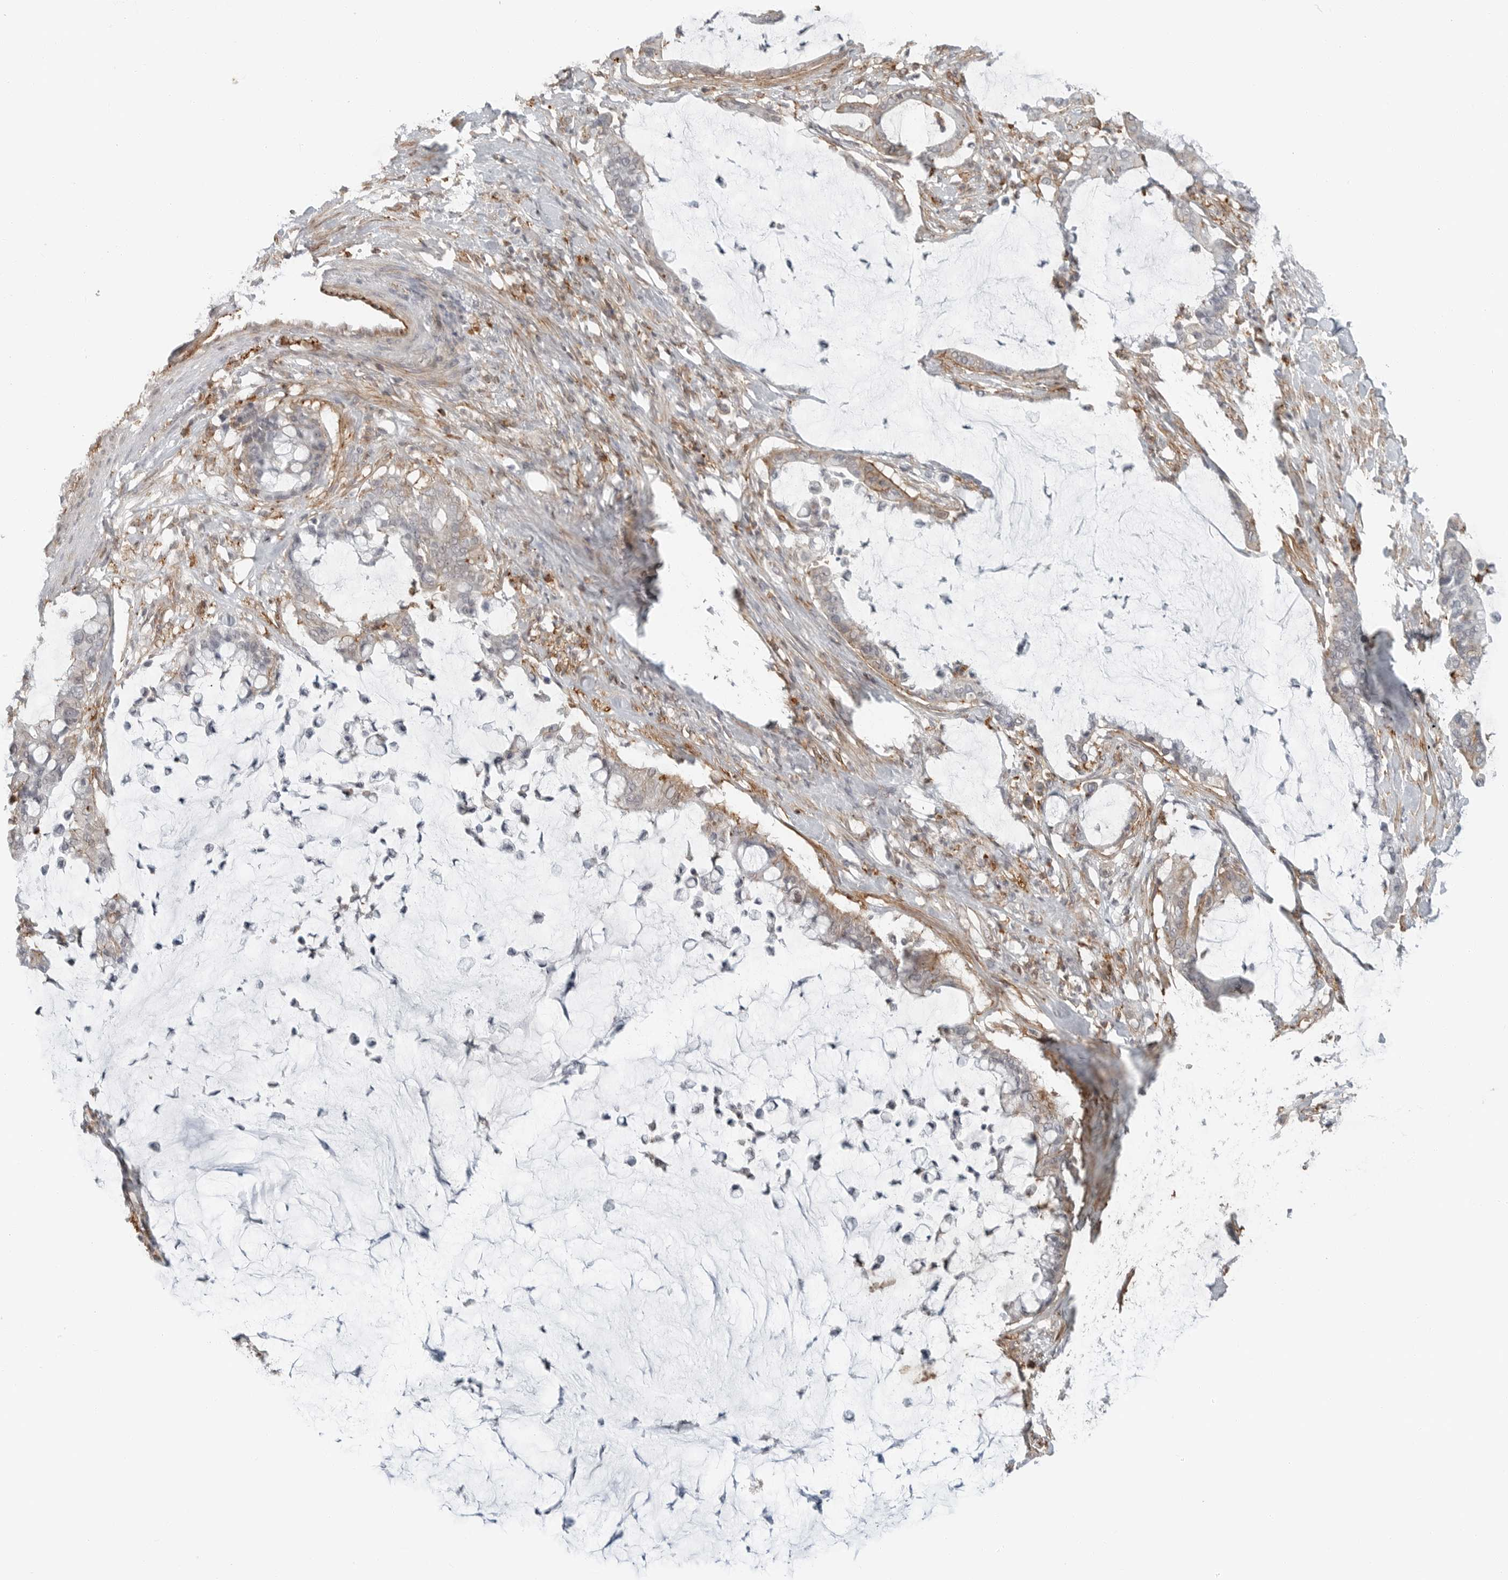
{"staining": {"intensity": "moderate", "quantity": "<25%", "location": "cytoplasmic/membranous"}, "tissue": "pancreatic cancer", "cell_type": "Tumor cells", "image_type": "cancer", "snomed": [{"axis": "morphology", "description": "Adenocarcinoma, NOS"}, {"axis": "topography", "description": "Pancreas"}], "caption": "A histopathology image of pancreatic cancer (adenocarcinoma) stained for a protein demonstrates moderate cytoplasmic/membranous brown staining in tumor cells.", "gene": "LEFTY2", "patient": {"sex": "male", "age": 41}}